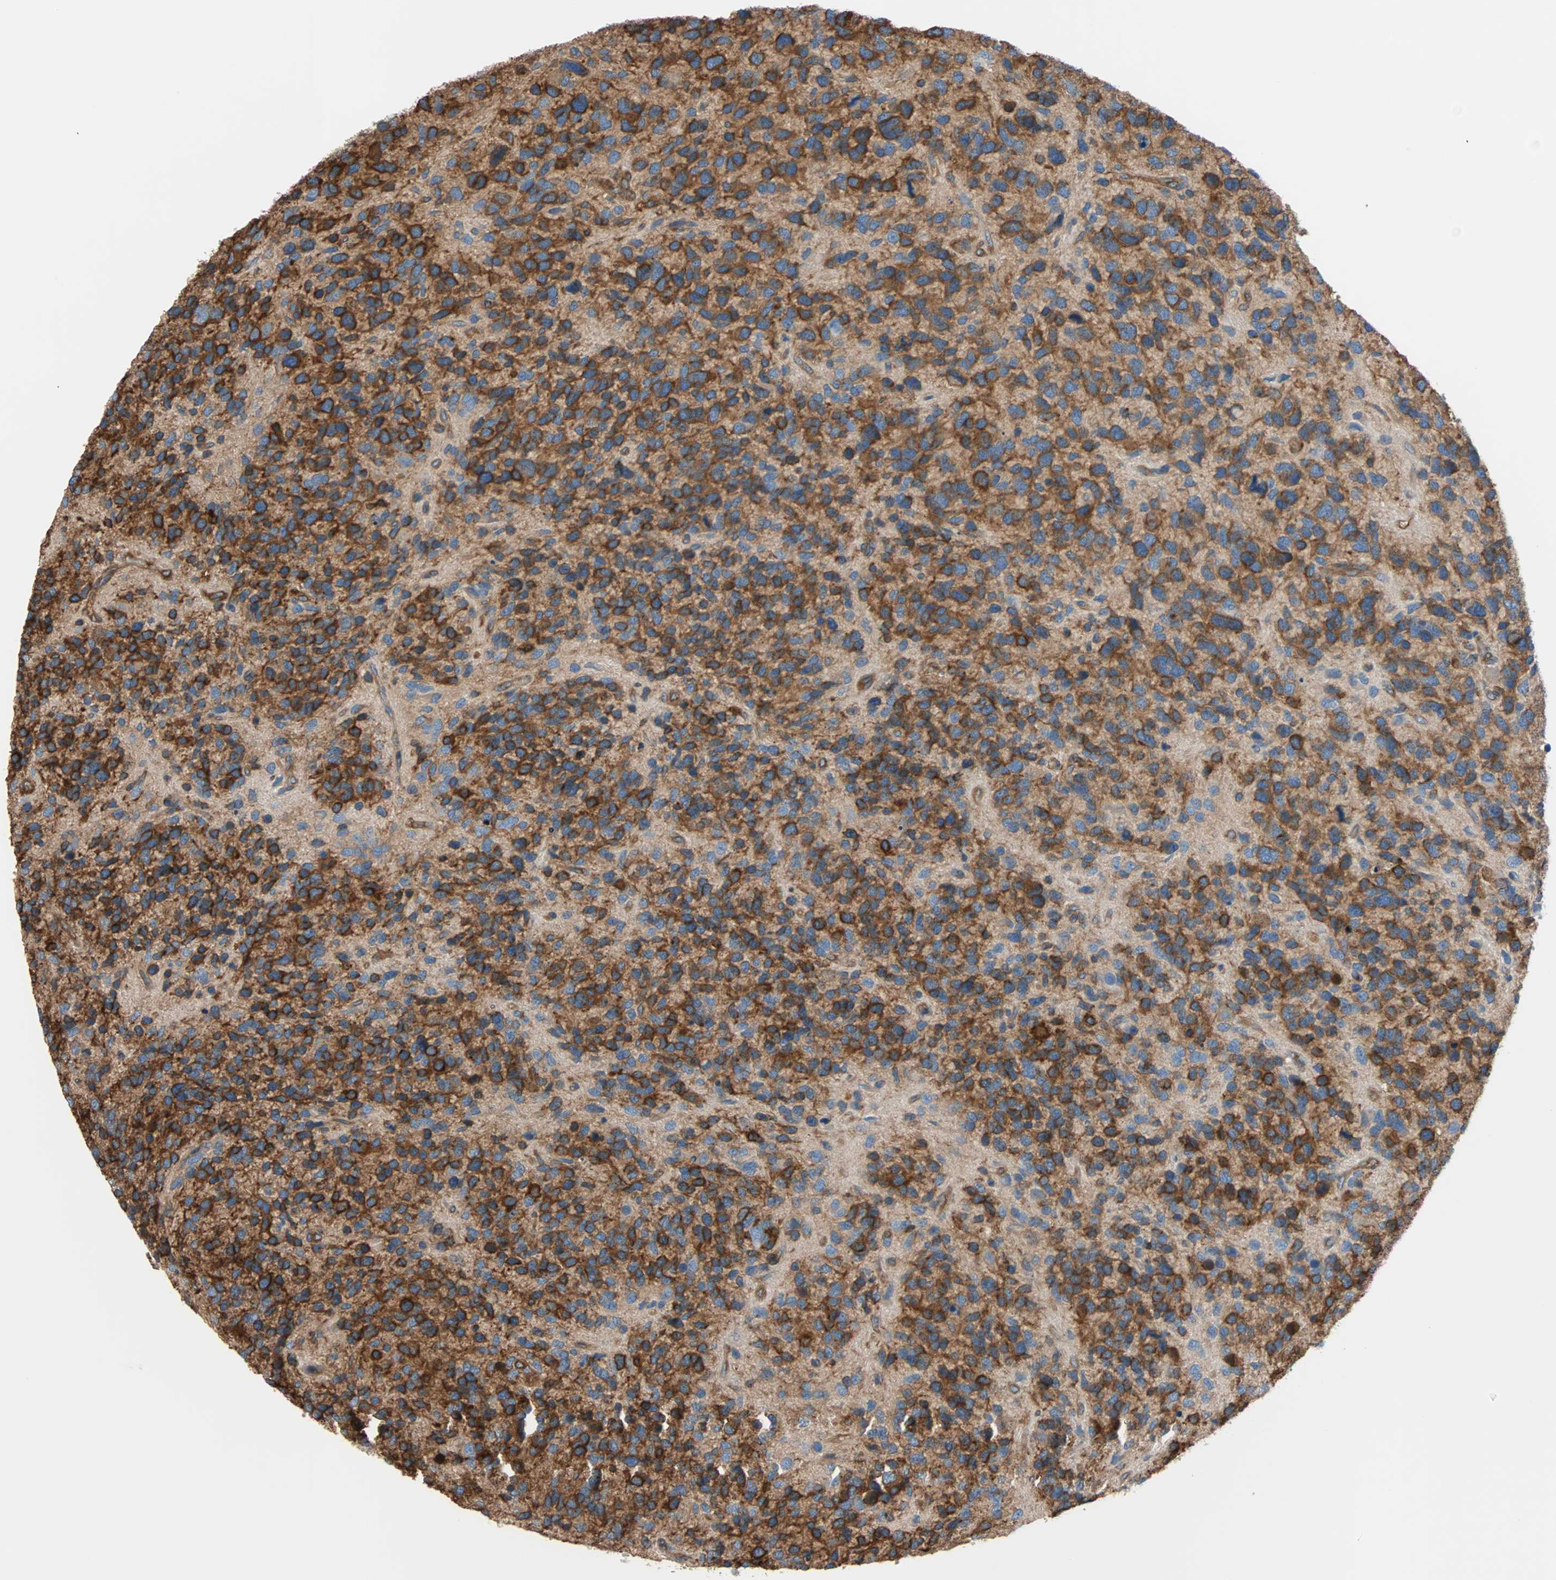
{"staining": {"intensity": "strong", "quantity": ">75%", "location": "cytoplasmic/membranous"}, "tissue": "glioma", "cell_type": "Tumor cells", "image_type": "cancer", "snomed": [{"axis": "morphology", "description": "Glioma, malignant, High grade"}, {"axis": "topography", "description": "Brain"}], "caption": "IHC photomicrograph of neoplastic tissue: human glioma stained using immunohistochemistry reveals high levels of strong protein expression localized specifically in the cytoplasmic/membranous of tumor cells, appearing as a cytoplasmic/membranous brown color.", "gene": "EEF2", "patient": {"sex": "female", "age": 58}}